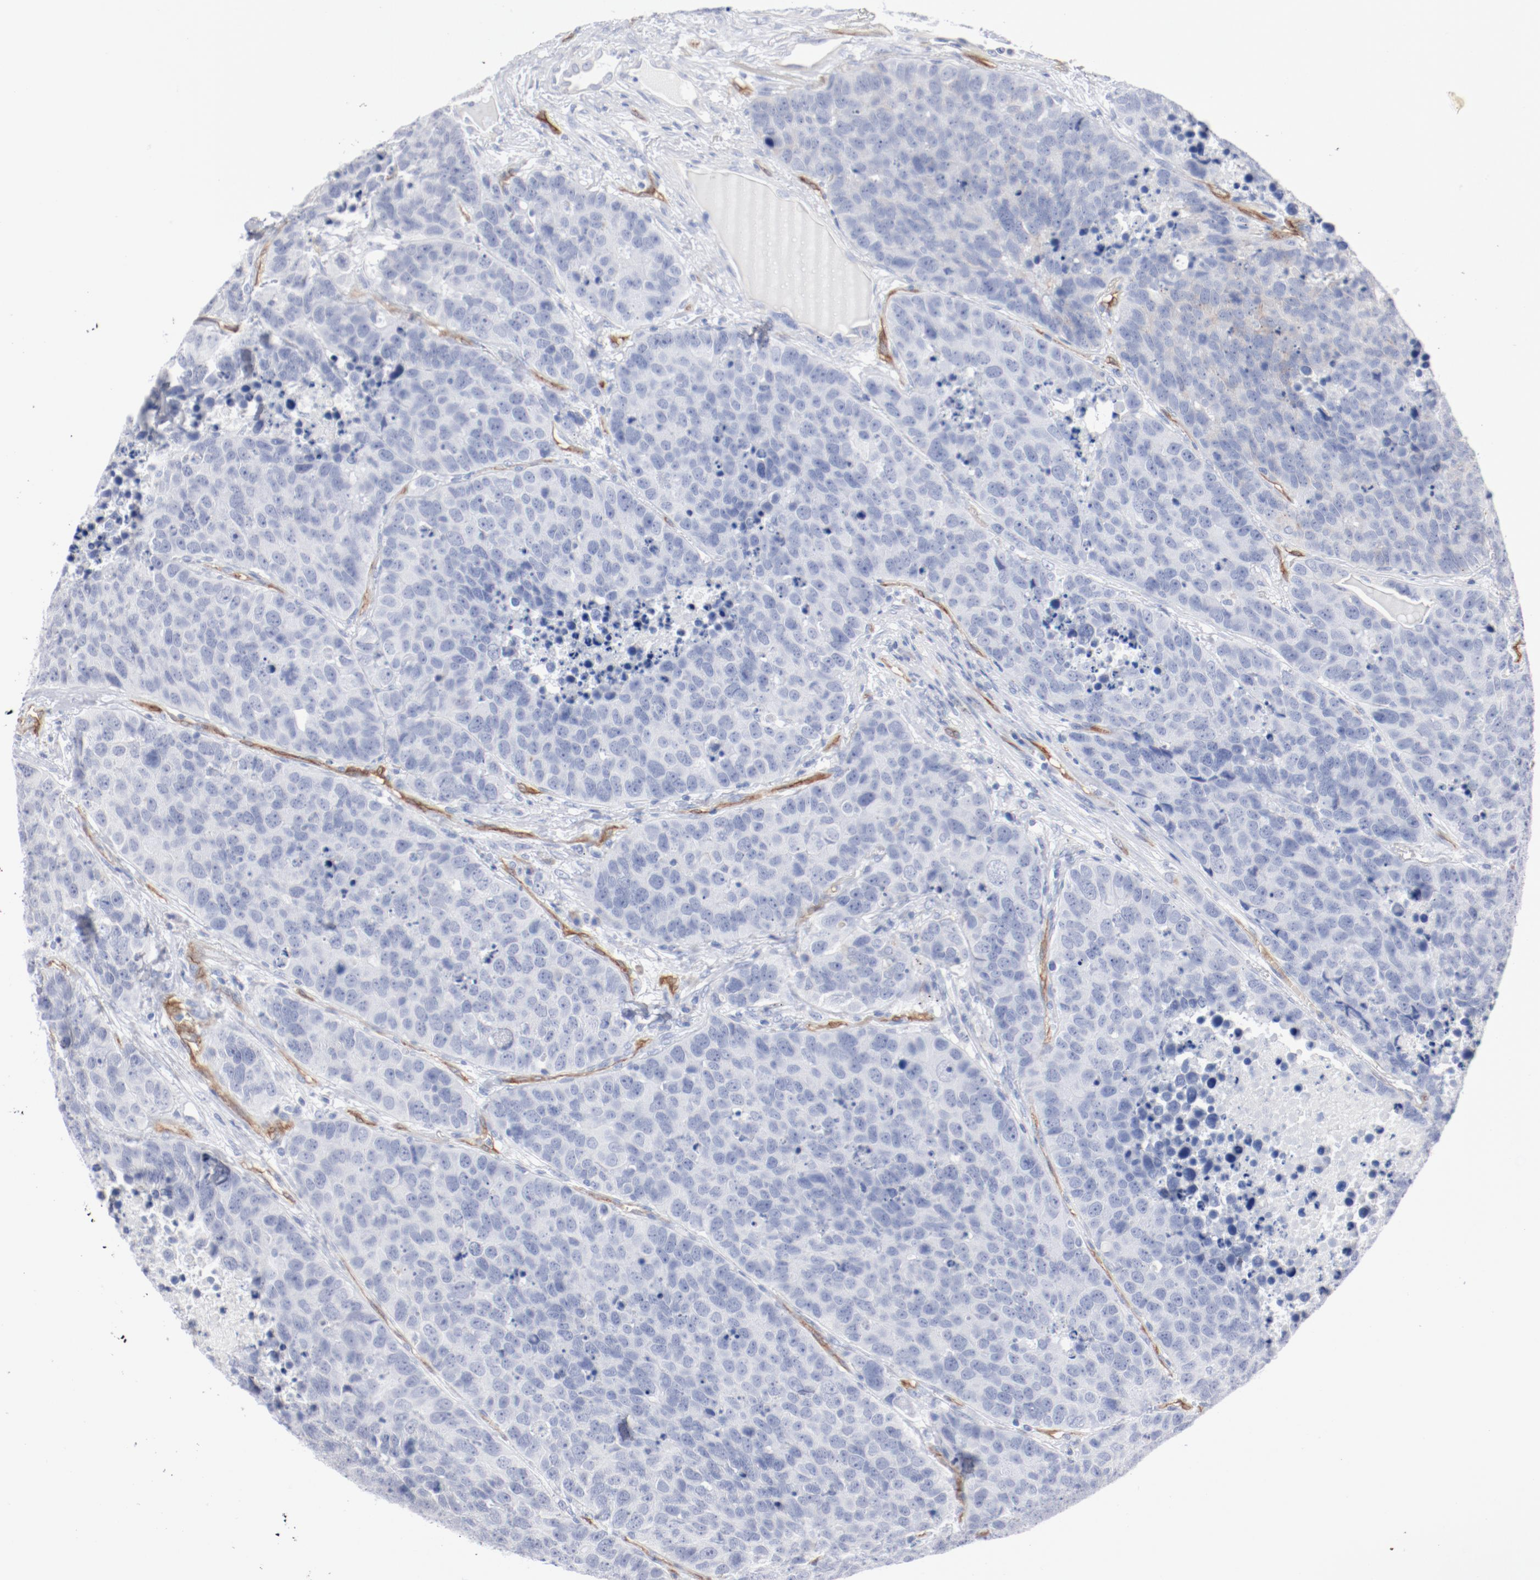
{"staining": {"intensity": "negative", "quantity": "none", "location": "none"}, "tissue": "carcinoid", "cell_type": "Tumor cells", "image_type": "cancer", "snomed": [{"axis": "morphology", "description": "Carcinoid, malignant, NOS"}, {"axis": "topography", "description": "Lung"}], "caption": "DAB immunohistochemical staining of malignant carcinoid exhibits no significant expression in tumor cells.", "gene": "SHANK3", "patient": {"sex": "male", "age": 60}}